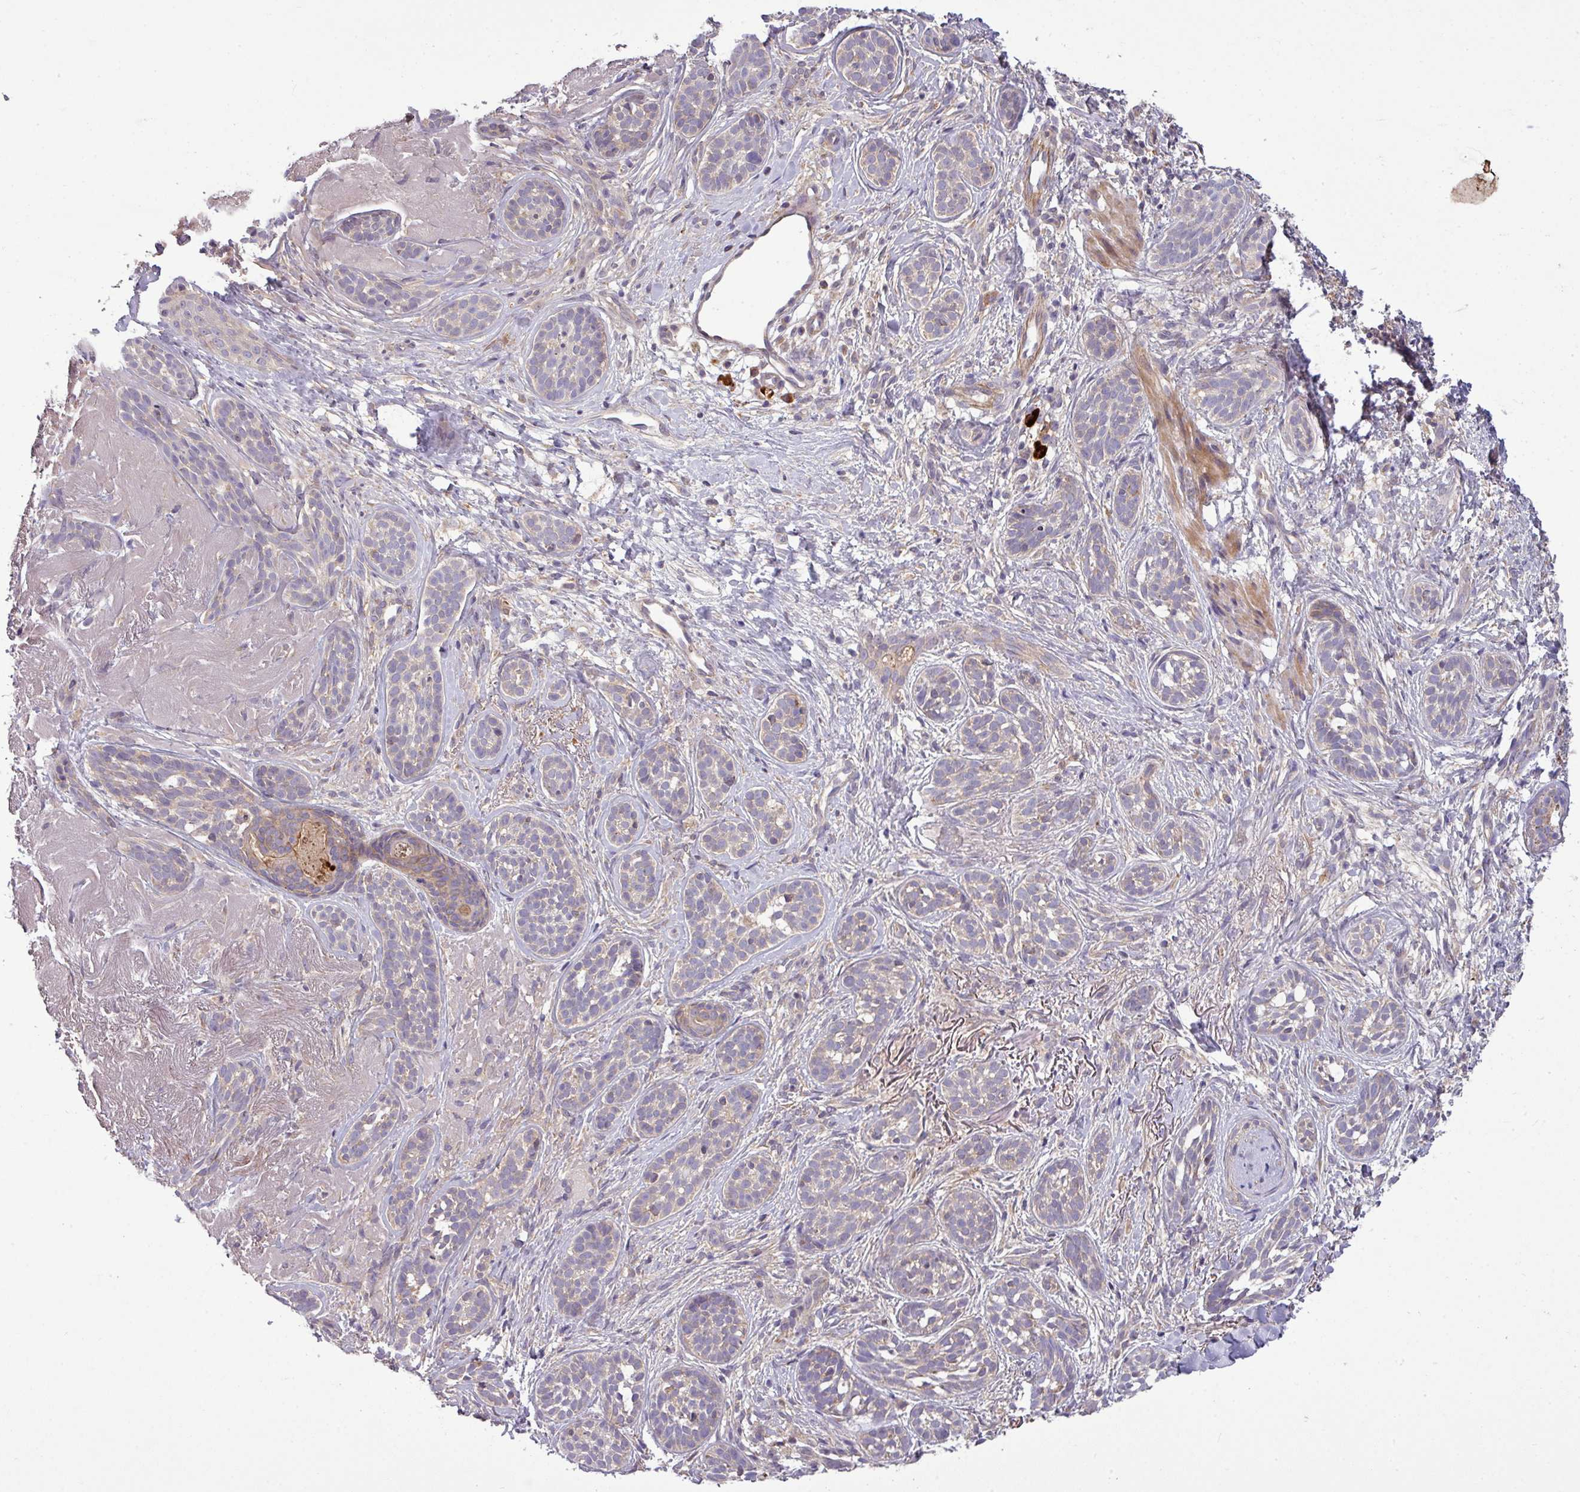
{"staining": {"intensity": "negative", "quantity": "none", "location": "none"}, "tissue": "skin cancer", "cell_type": "Tumor cells", "image_type": "cancer", "snomed": [{"axis": "morphology", "description": "Basal cell carcinoma"}, {"axis": "topography", "description": "Skin"}], "caption": "A photomicrograph of human skin cancer is negative for staining in tumor cells.", "gene": "PAPLN", "patient": {"sex": "male", "age": 71}}